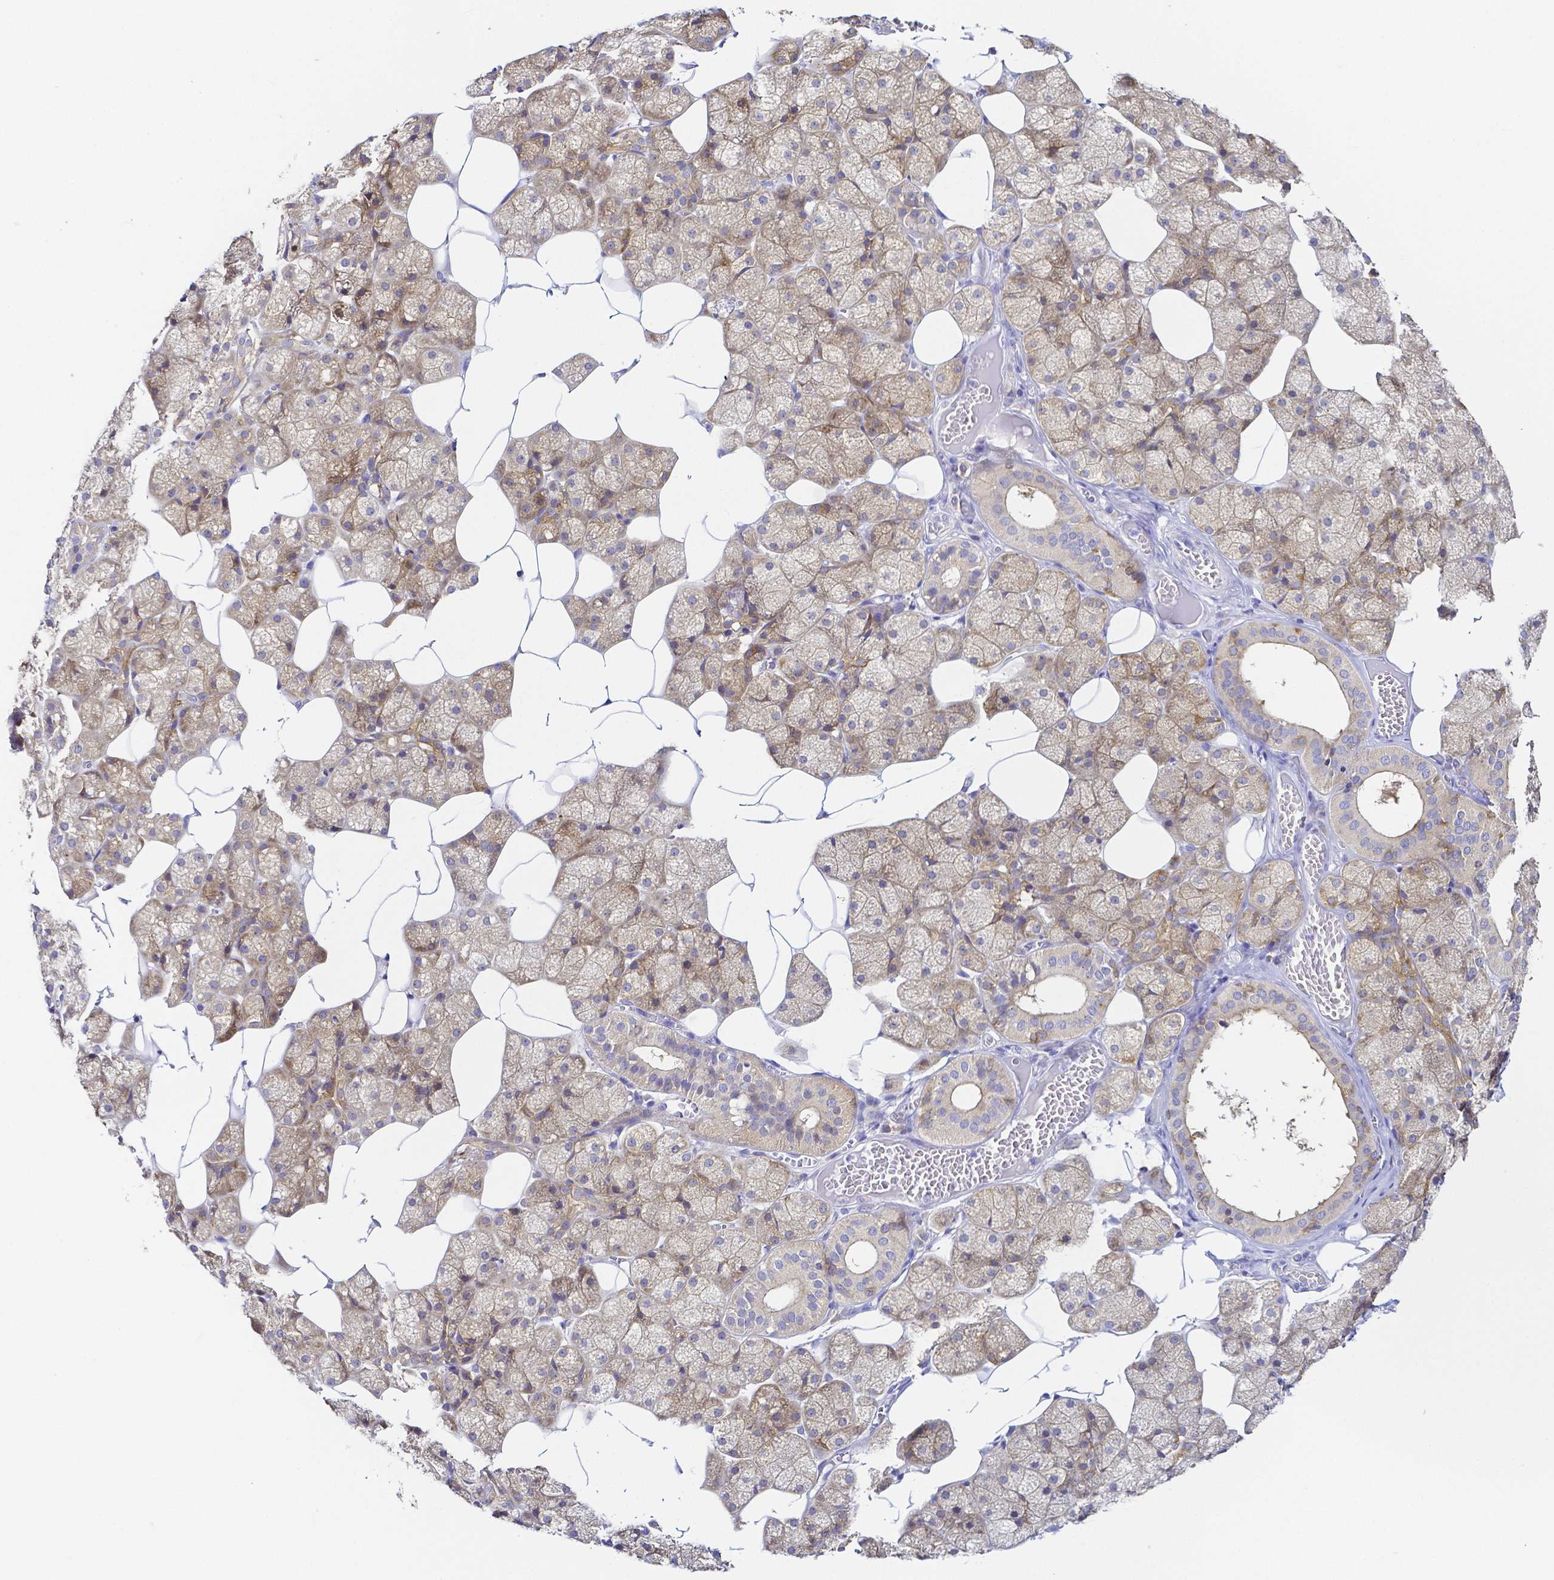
{"staining": {"intensity": "moderate", "quantity": "25%-75%", "location": "cytoplasmic/membranous"}, "tissue": "salivary gland", "cell_type": "Glandular cells", "image_type": "normal", "snomed": [{"axis": "morphology", "description": "Normal tissue, NOS"}, {"axis": "topography", "description": "Salivary gland"}, {"axis": "topography", "description": "Peripheral nerve tissue"}], "caption": "Protein expression analysis of unremarkable human salivary gland reveals moderate cytoplasmic/membranous expression in about 25%-75% of glandular cells. (DAB (3,3'-diaminobenzidine) IHC, brown staining for protein, blue staining for nuclei).", "gene": "PKP3", "patient": {"sex": "male", "age": 38}}